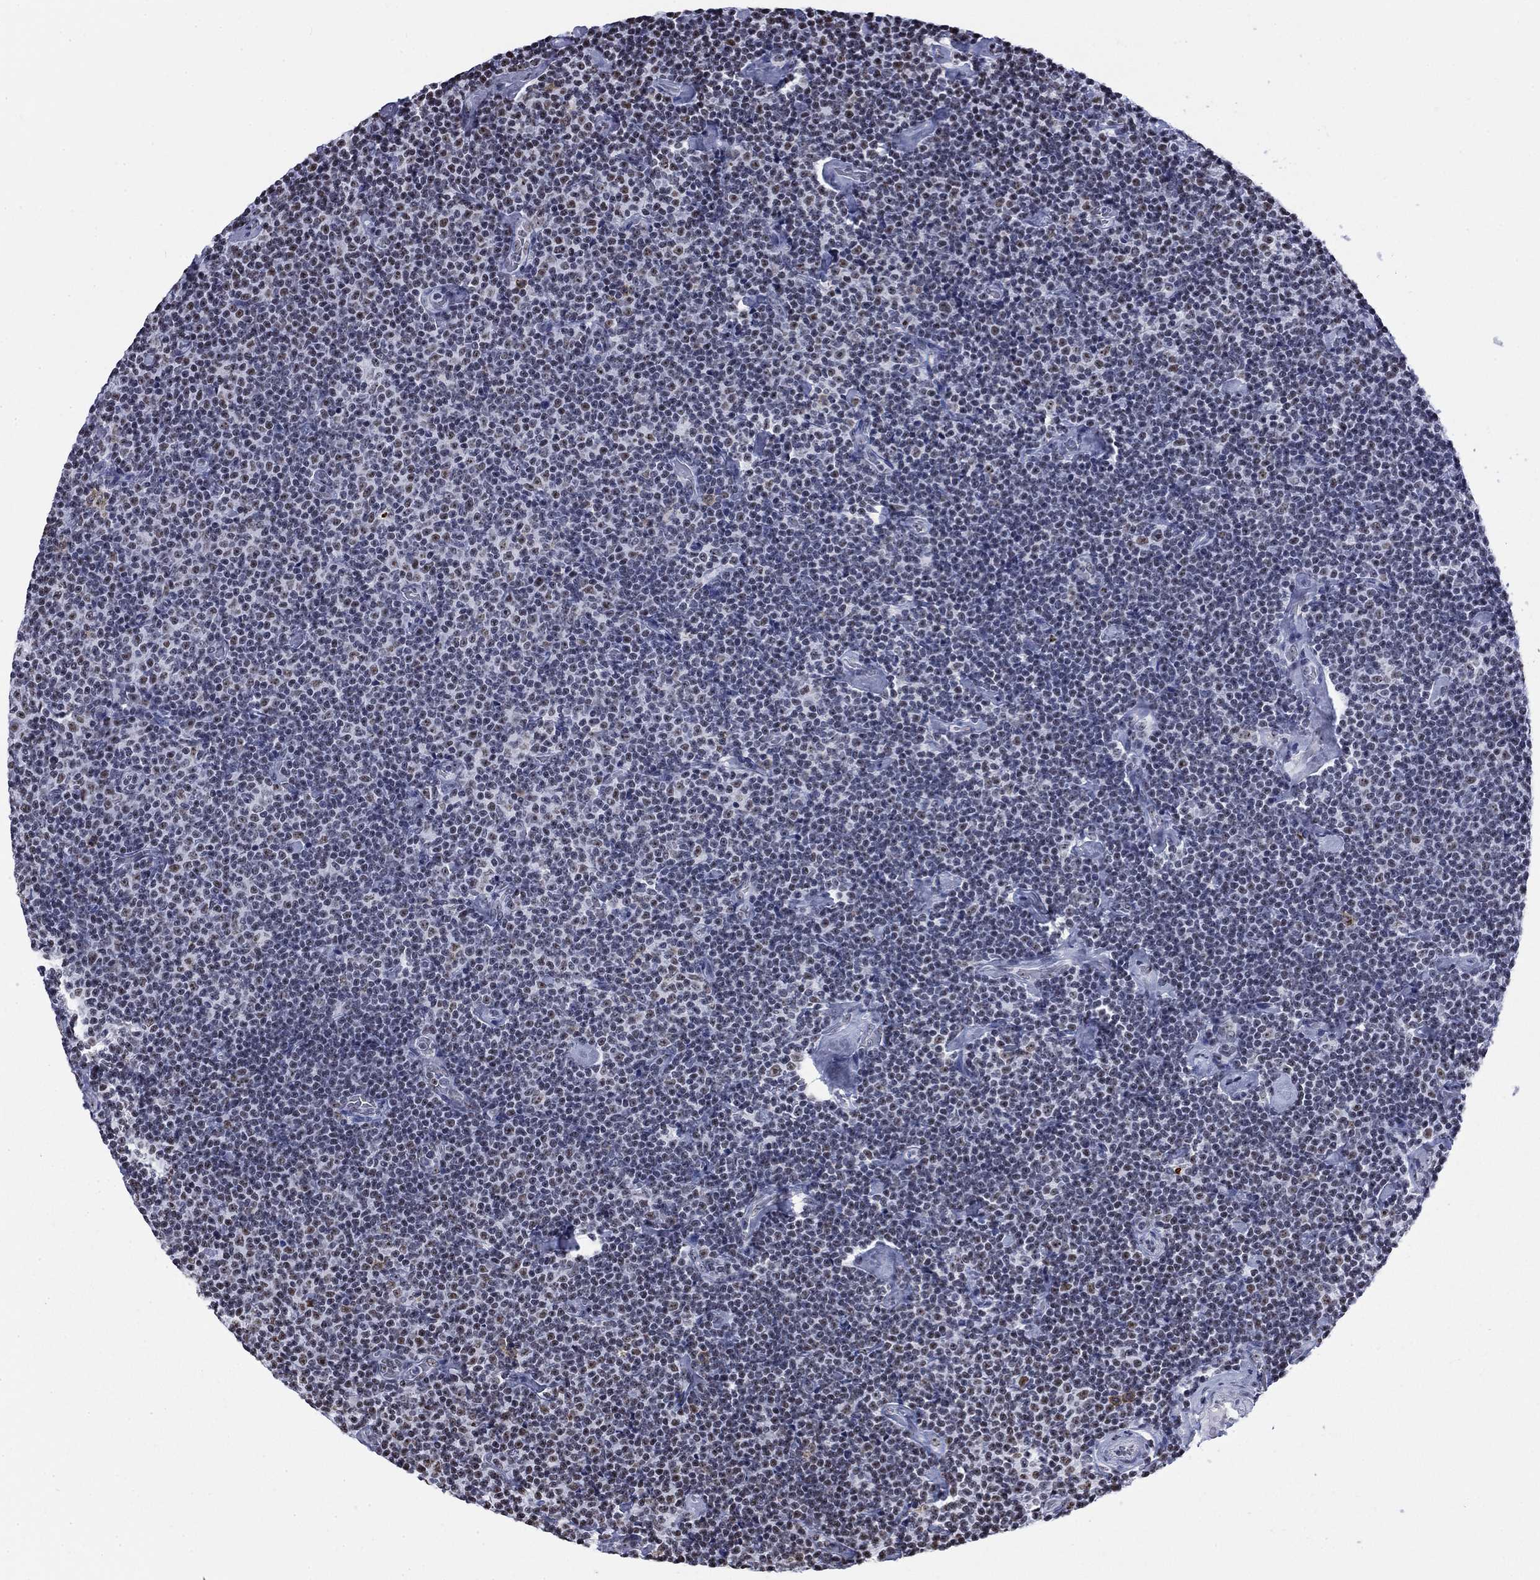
{"staining": {"intensity": "negative", "quantity": "none", "location": "none"}, "tissue": "lymphoma", "cell_type": "Tumor cells", "image_type": "cancer", "snomed": [{"axis": "morphology", "description": "Malignant lymphoma, non-Hodgkin's type, Low grade"}, {"axis": "topography", "description": "Lymph node"}], "caption": "Immunohistochemistry image of neoplastic tissue: low-grade malignant lymphoma, non-Hodgkin's type stained with DAB (3,3'-diaminobenzidine) shows no significant protein expression in tumor cells. (Brightfield microscopy of DAB (3,3'-diaminobenzidine) immunohistochemistry (IHC) at high magnification).", "gene": "CSRNP3", "patient": {"sex": "male", "age": 81}}